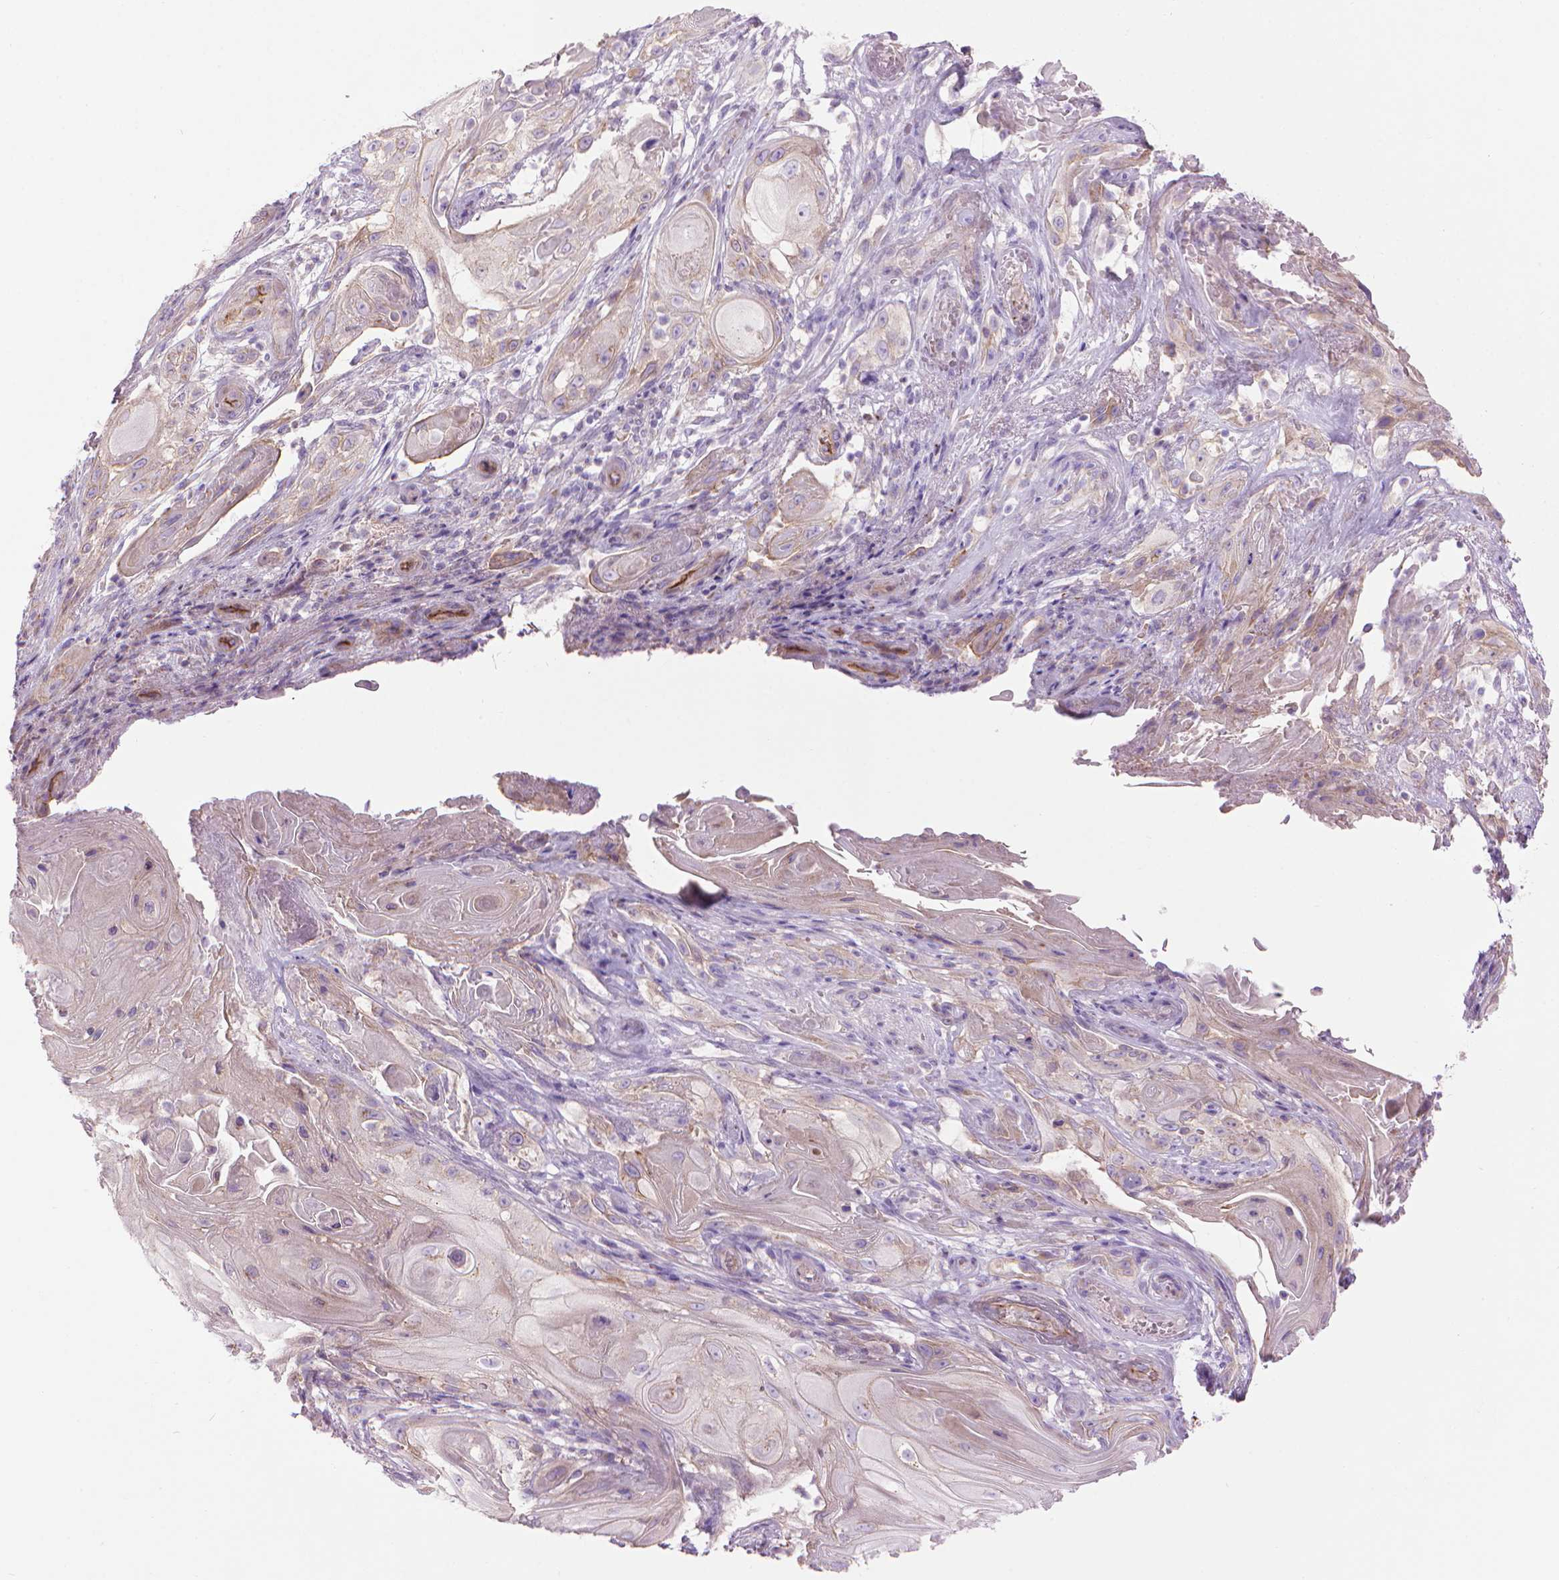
{"staining": {"intensity": "negative", "quantity": "none", "location": "none"}, "tissue": "skin cancer", "cell_type": "Tumor cells", "image_type": "cancer", "snomed": [{"axis": "morphology", "description": "Squamous cell carcinoma, NOS"}, {"axis": "topography", "description": "Skin"}], "caption": "Immunohistochemistry micrograph of neoplastic tissue: skin cancer stained with DAB demonstrates no significant protein positivity in tumor cells.", "gene": "TENT5A", "patient": {"sex": "male", "age": 62}}